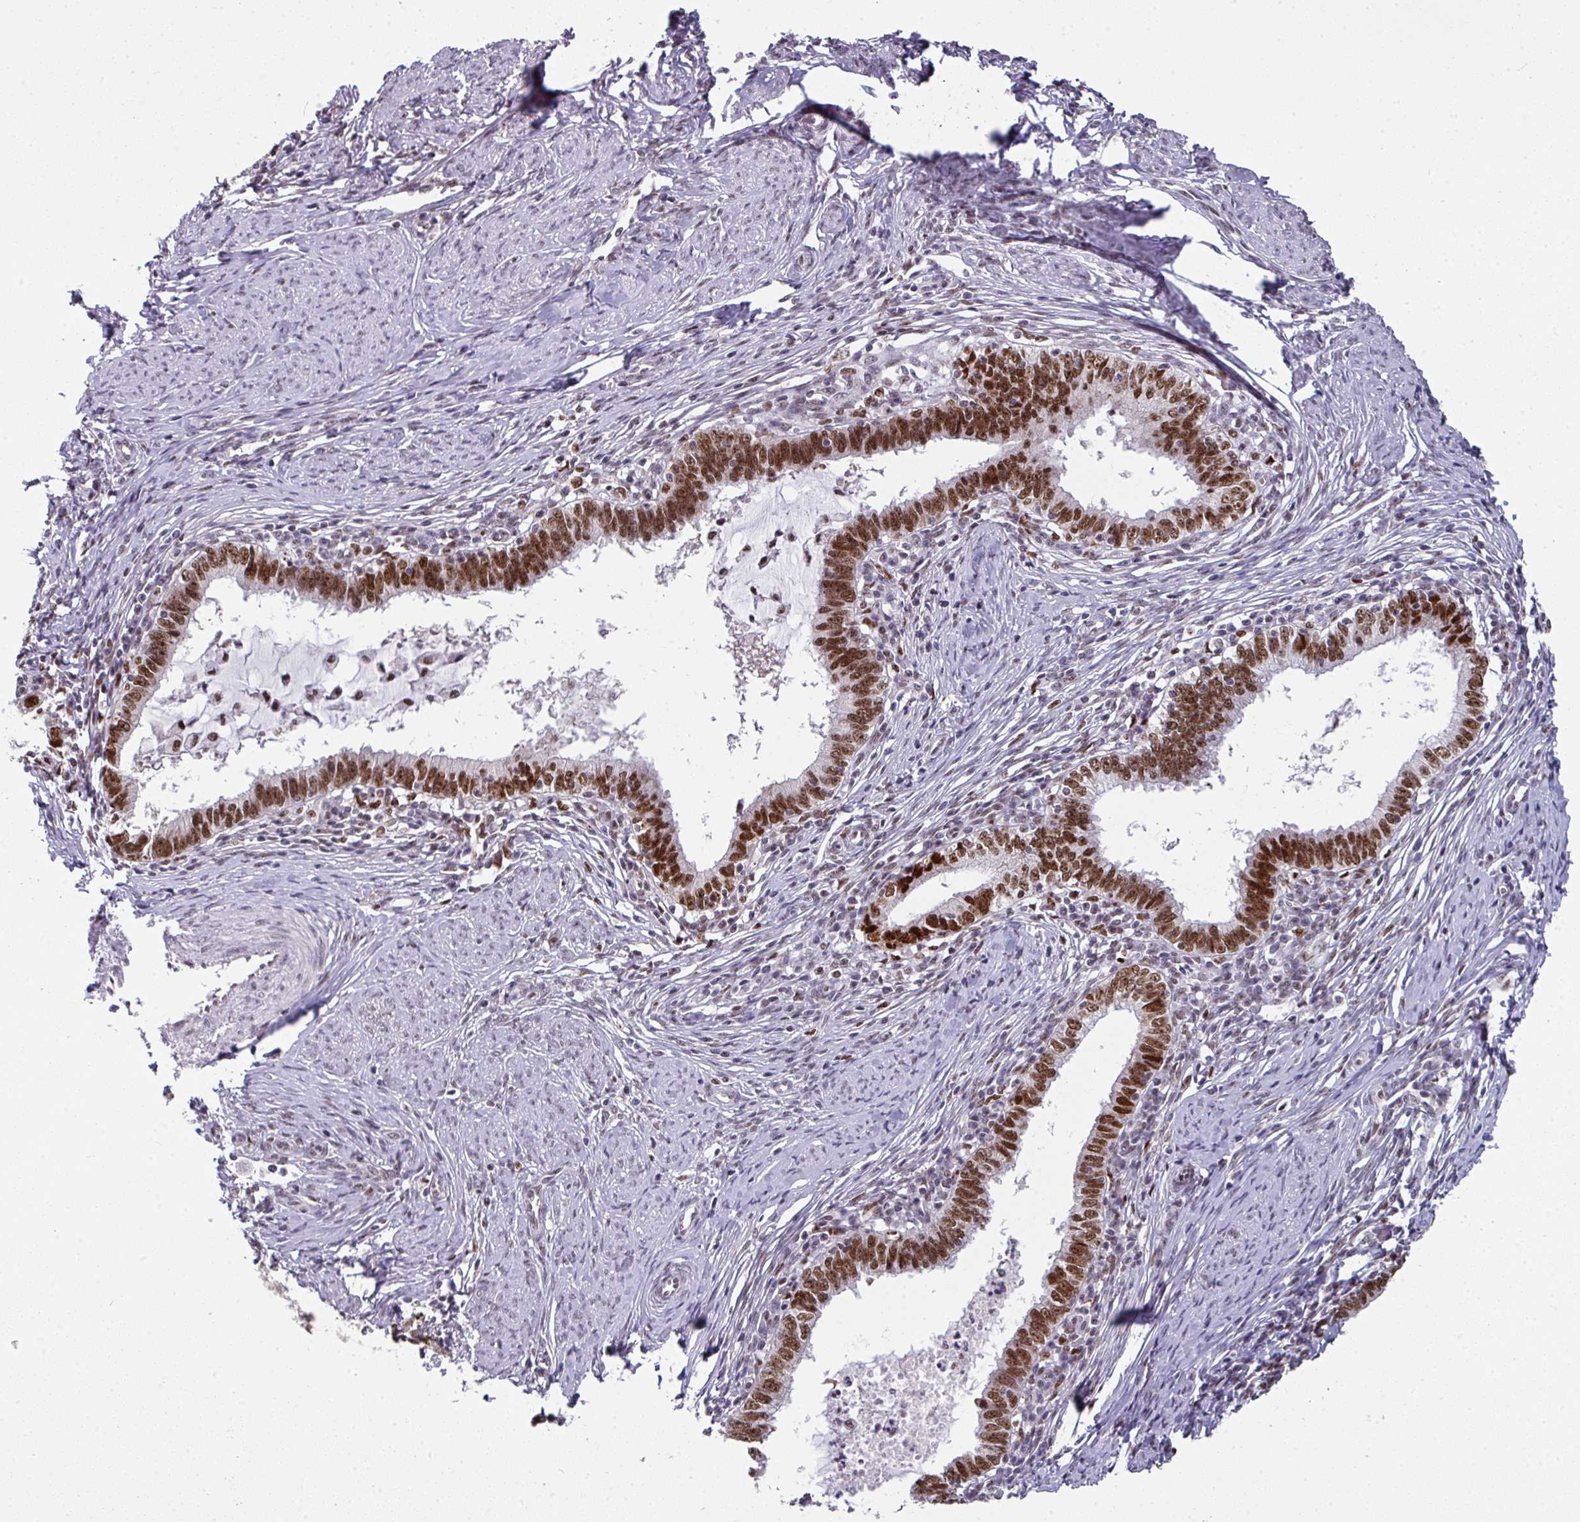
{"staining": {"intensity": "strong", "quantity": ">75%", "location": "nuclear"}, "tissue": "cervical cancer", "cell_type": "Tumor cells", "image_type": "cancer", "snomed": [{"axis": "morphology", "description": "Adenocarcinoma, NOS"}, {"axis": "topography", "description": "Cervix"}], "caption": "The immunohistochemical stain shows strong nuclear expression in tumor cells of adenocarcinoma (cervical) tissue.", "gene": "RAD50", "patient": {"sex": "female", "age": 36}}